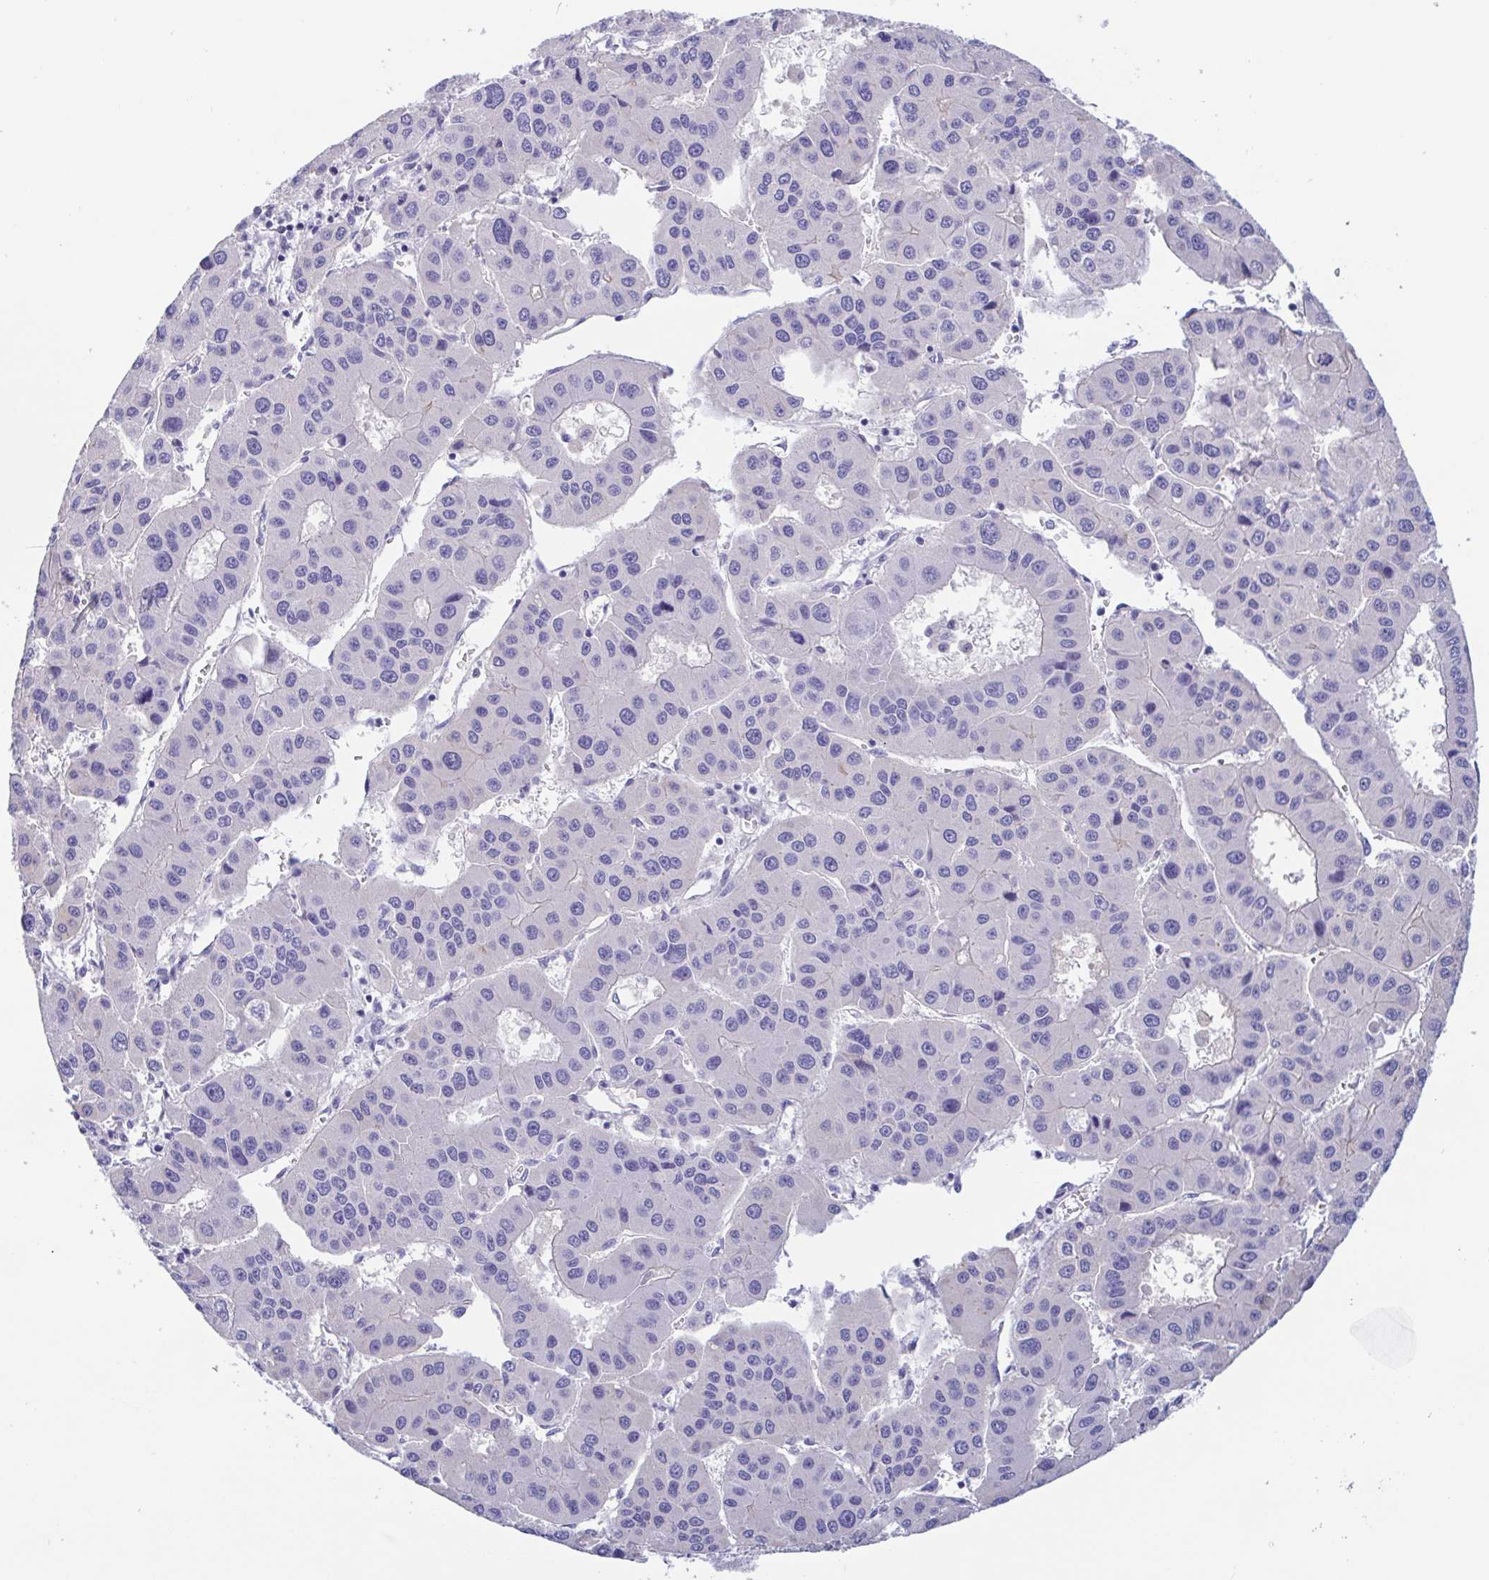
{"staining": {"intensity": "negative", "quantity": "none", "location": "none"}, "tissue": "liver cancer", "cell_type": "Tumor cells", "image_type": "cancer", "snomed": [{"axis": "morphology", "description": "Carcinoma, Hepatocellular, NOS"}, {"axis": "topography", "description": "Liver"}], "caption": "A micrograph of liver hepatocellular carcinoma stained for a protein reveals no brown staining in tumor cells.", "gene": "TREH", "patient": {"sex": "male", "age": 73}}